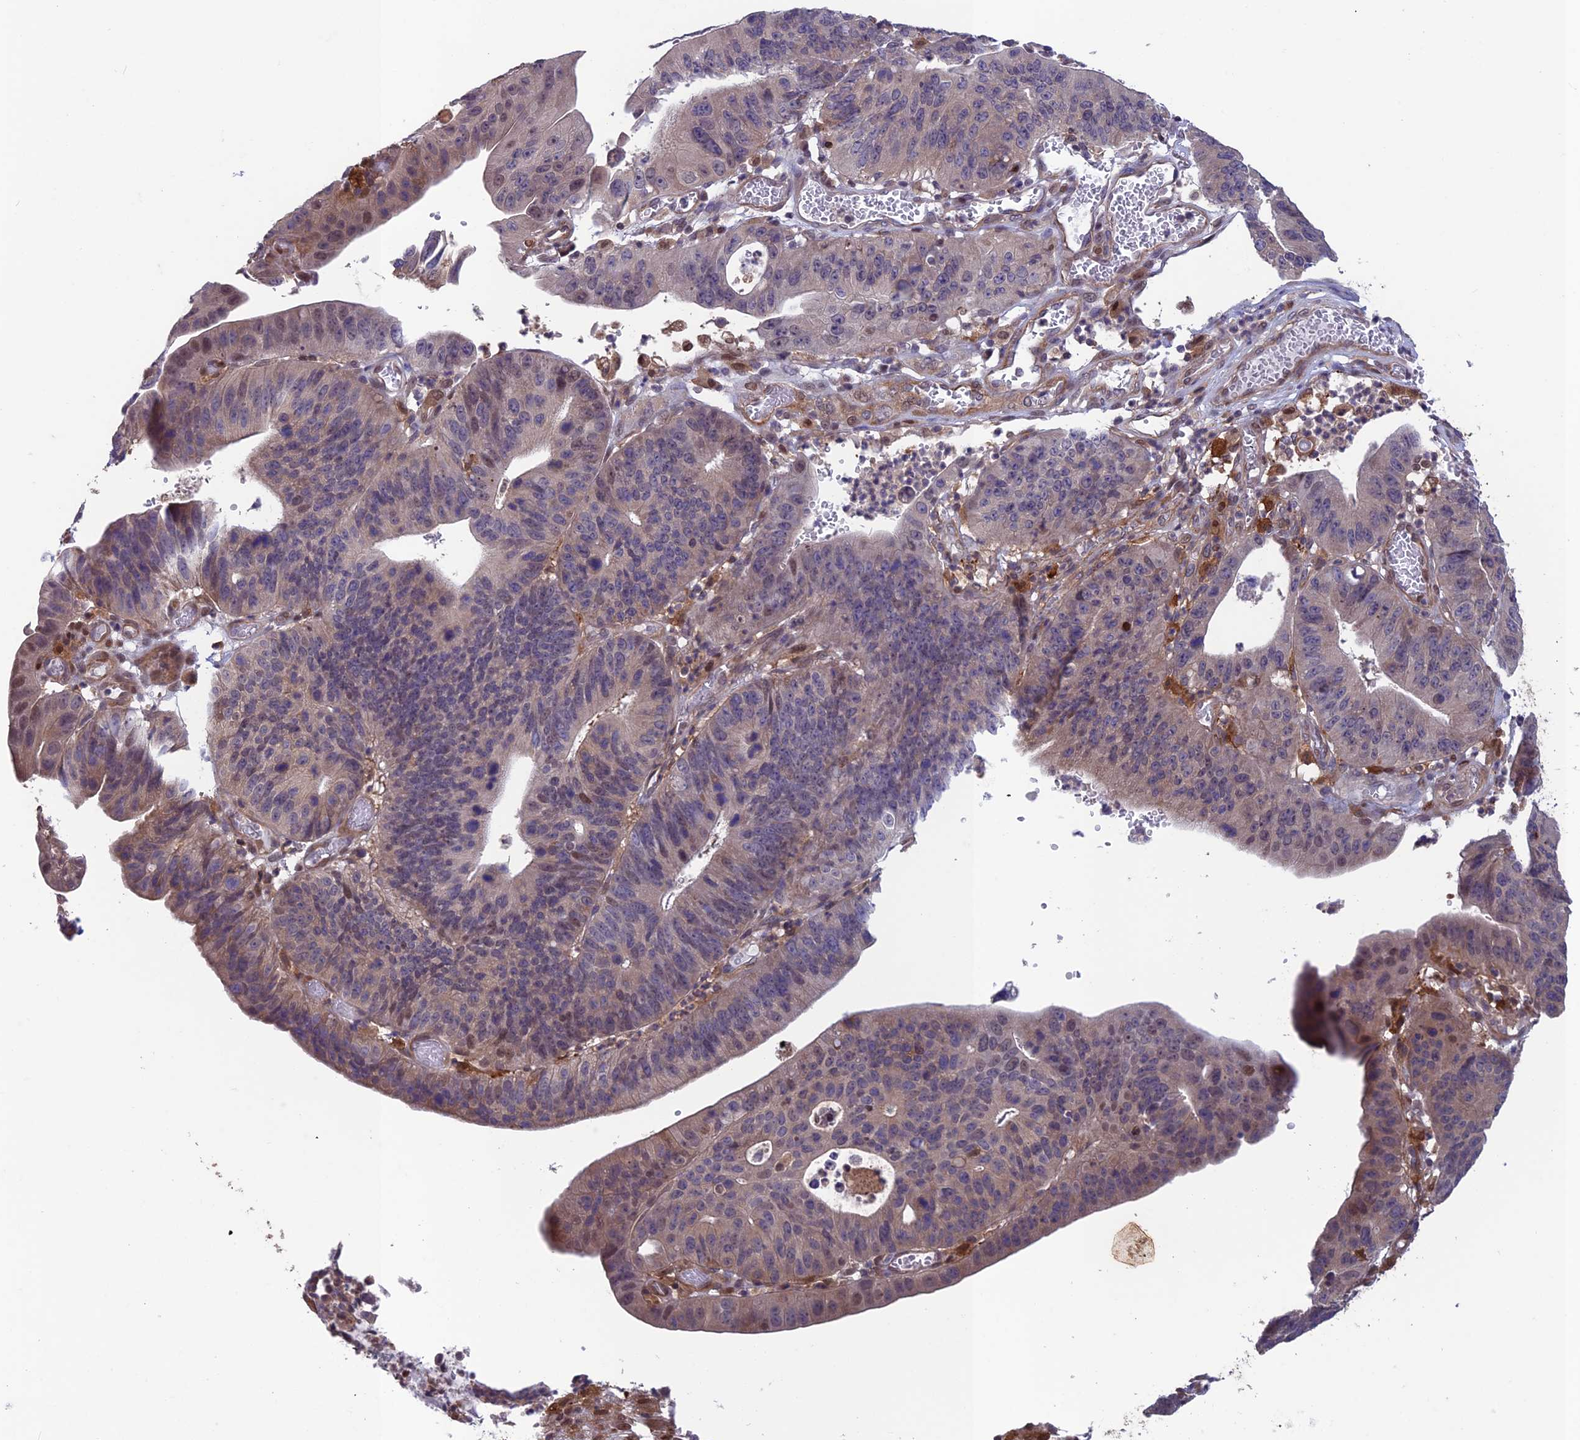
{"staining": {"intensity": "weak", "quantity": "<25%", "location": "nuclear"}, "tissue": "stomach cancer", "cell_type": "Tumor cells", "image_type": "cancer", "snomed": [{"axis": "morphology", "description": "Adenocarcinoma, NOS"}, {"axis": "topography", "description": "Stomach"}], "caption": "Tumor cells show no significant protein positivity in adenocarcinoma (stomach). (Brightfield microscopy of DAB (3,3'-diaminobenzidine) immunohistochemistry at high magnification).", "gene": "MAST2", "patient": {"sex": "male", "age": 59}}